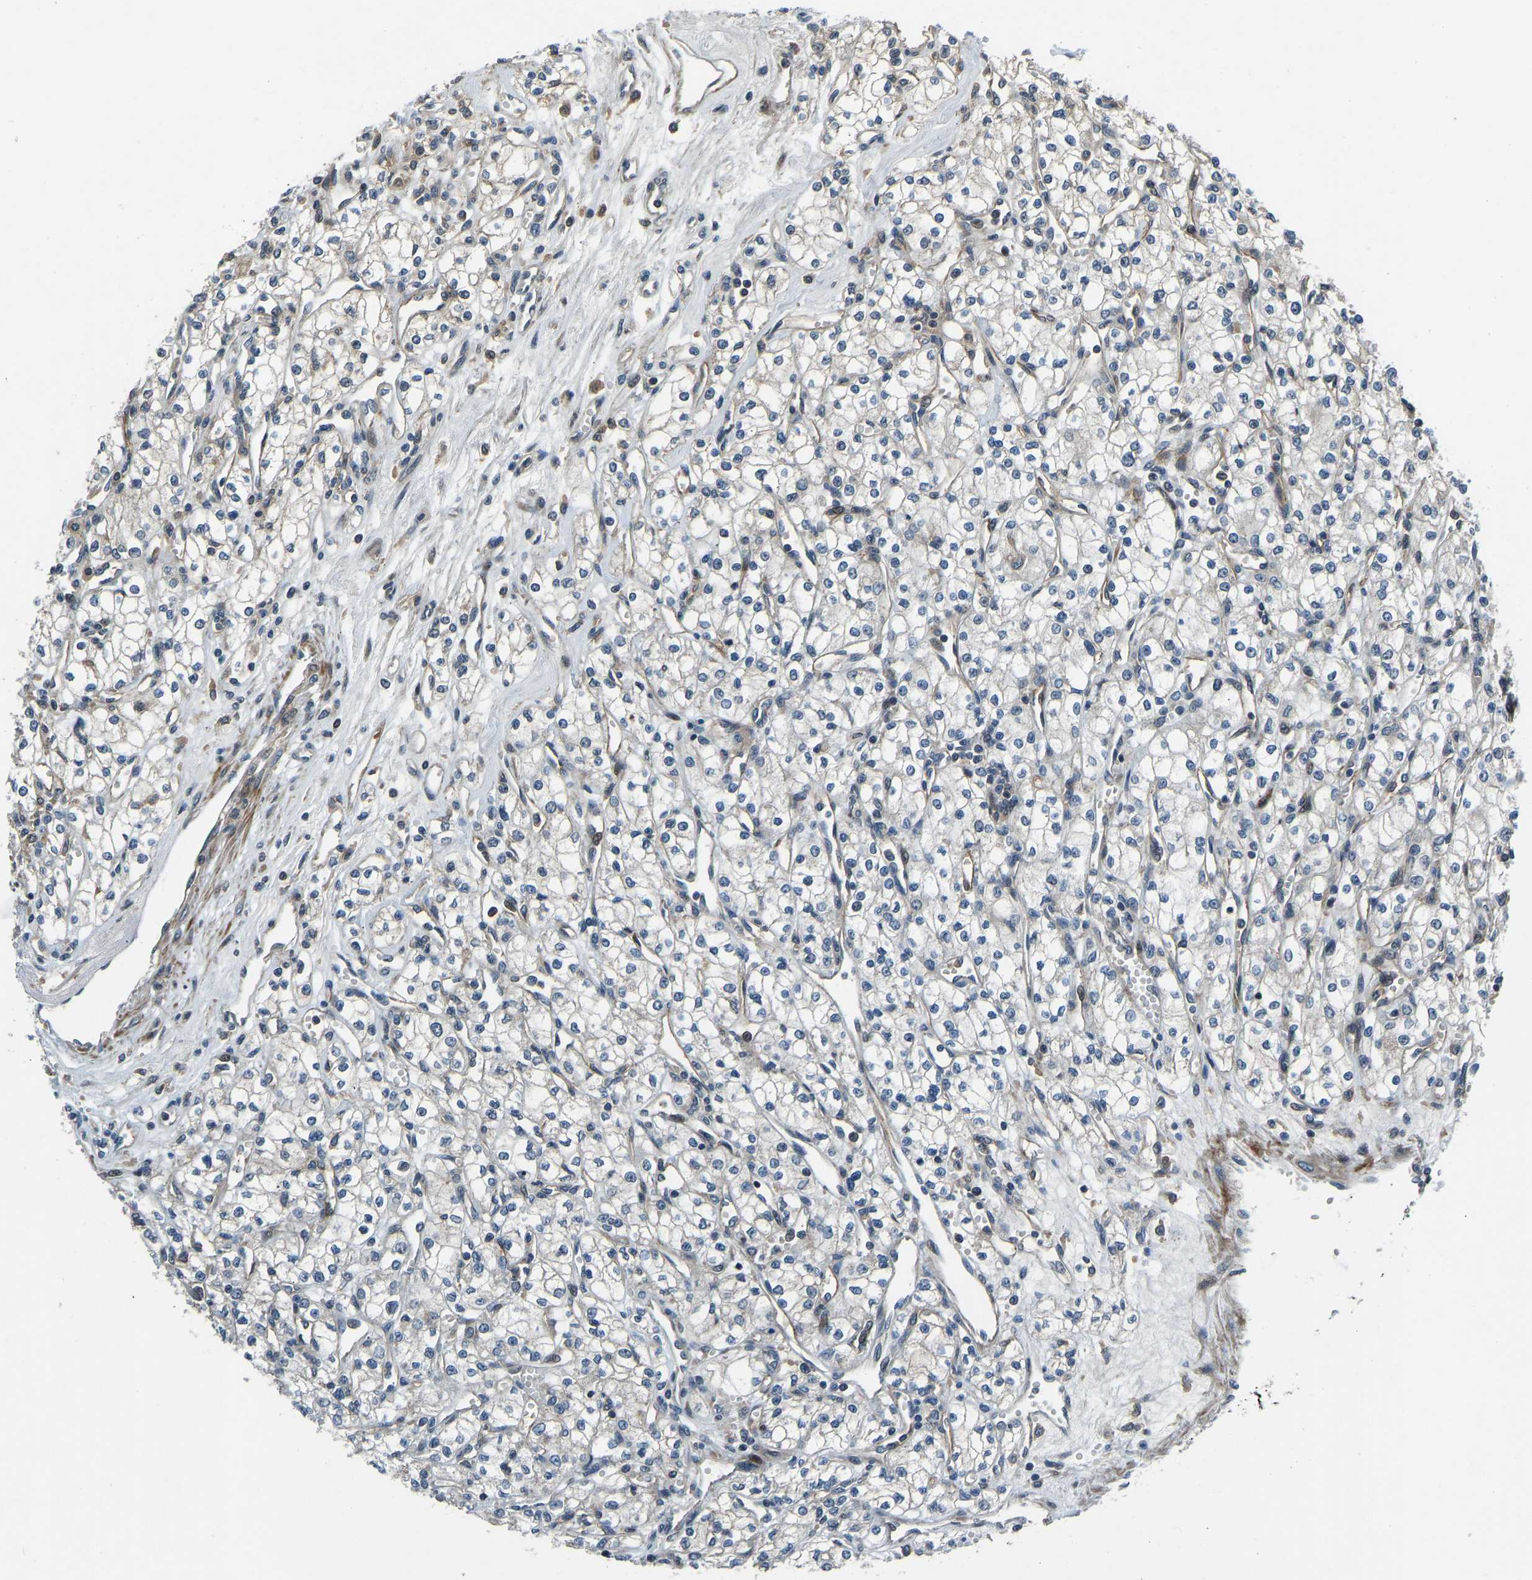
{"staining": {"intensity": "negative", "quantity": "none", "location": "none"}, "tissue": "renal cancer", "cell_type": "Tumor cells", "image_type": "cancer", "snomed": [{"axis": "morphology", "description": "Adenocarcinoma, NOS"}, {"axis": "topography", "description": "Kidney"}], "caption": "Tumor cells are negative for protein expression in human renal adenocarcinoma.", "gene": "RLIM", "patient": {"sex": "male", "age": 59}}